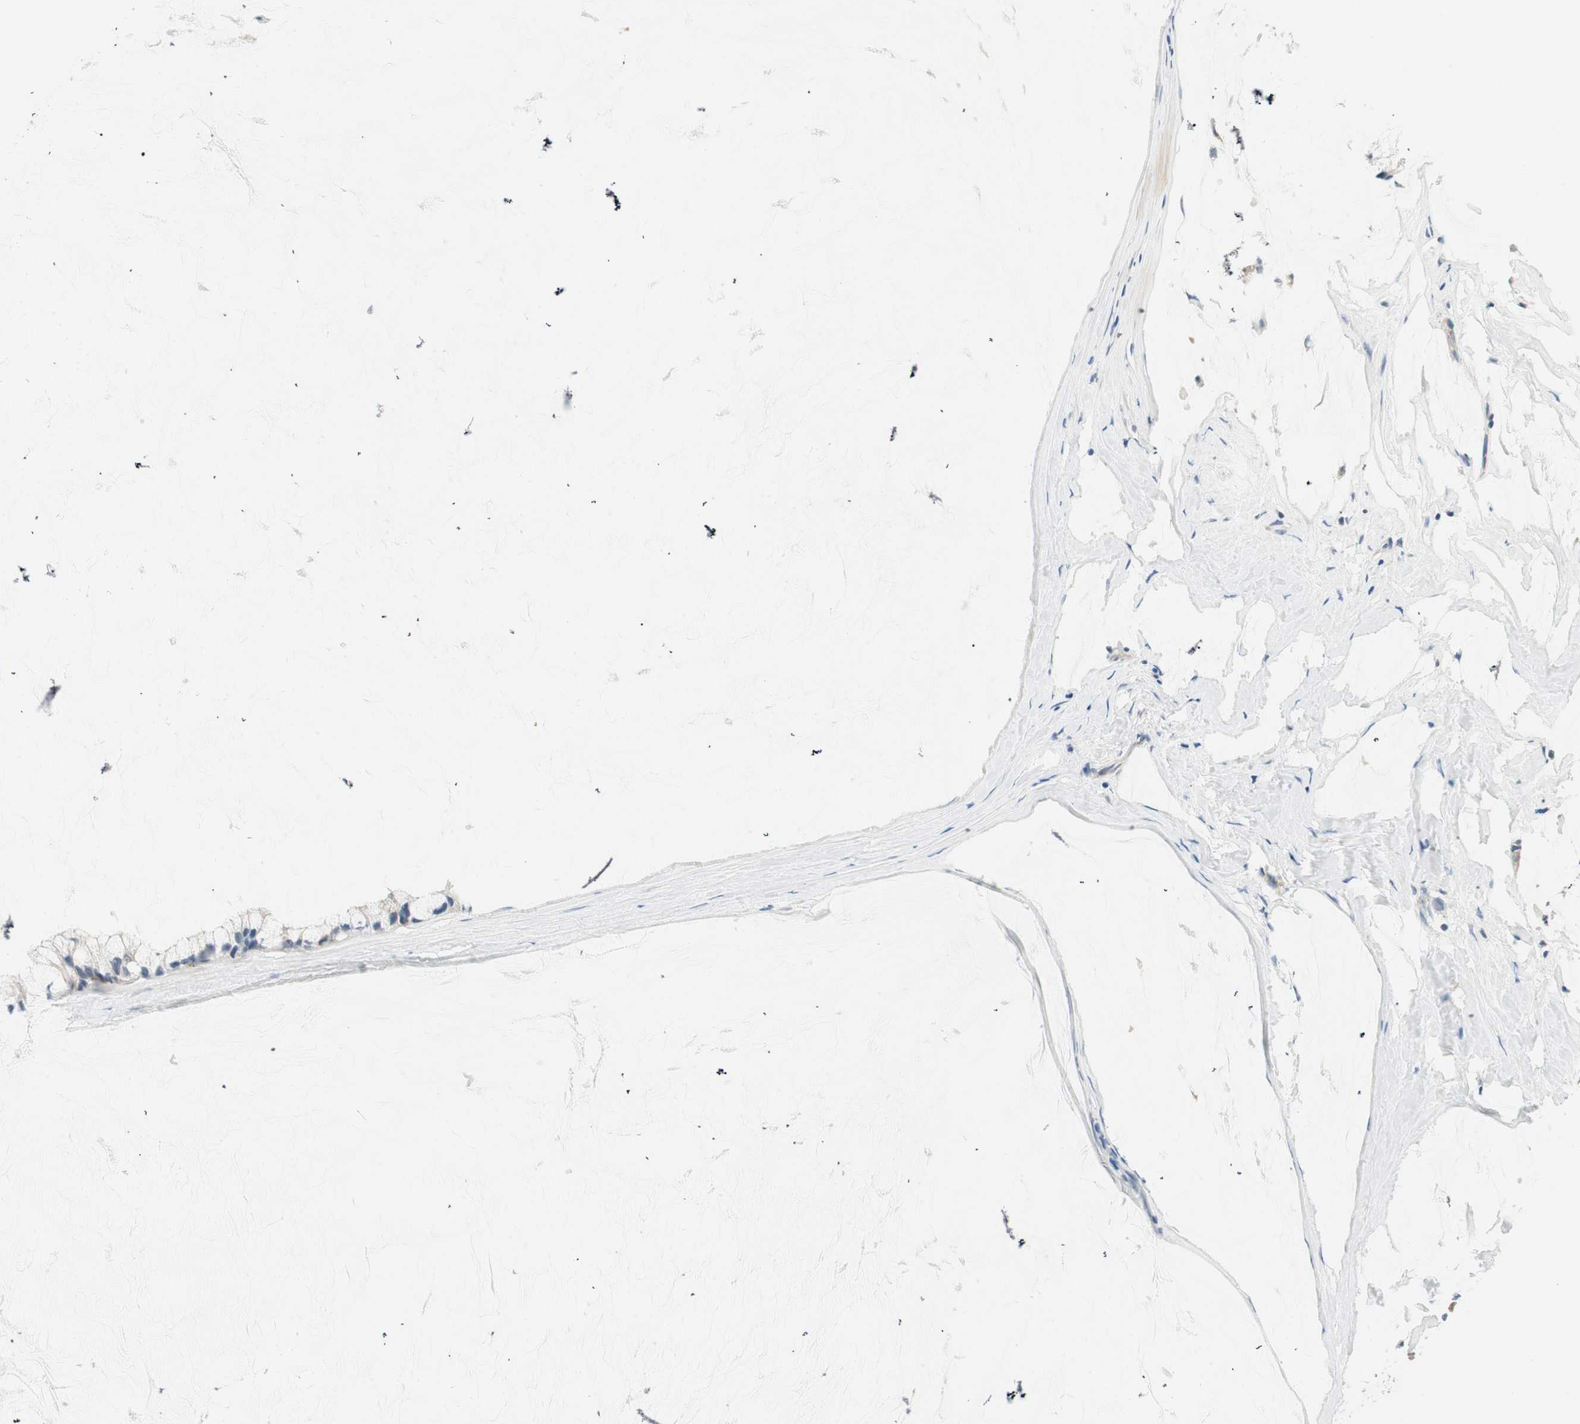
{"staining": {"intensity": "negative", "quantity": "none", "location": "none"}, "tissue": "ovarian cancer", "cell_type": "Tumor cells", "image_type": "cancer", "snomed": [{"axis": "morphology", "description": "Cystadenocarcinoma, mucinous, NOS"}, {"axis": "topography", "description": "Ovary"}], "caption": "Image shows no protein expression in tumor cells of ovarian cancer tissue. (Immunohistochemistry (ihc), brightfield microscopy, high magnification).", "gene": "RORB", "patient": {"sex": "female", "age": 39}}